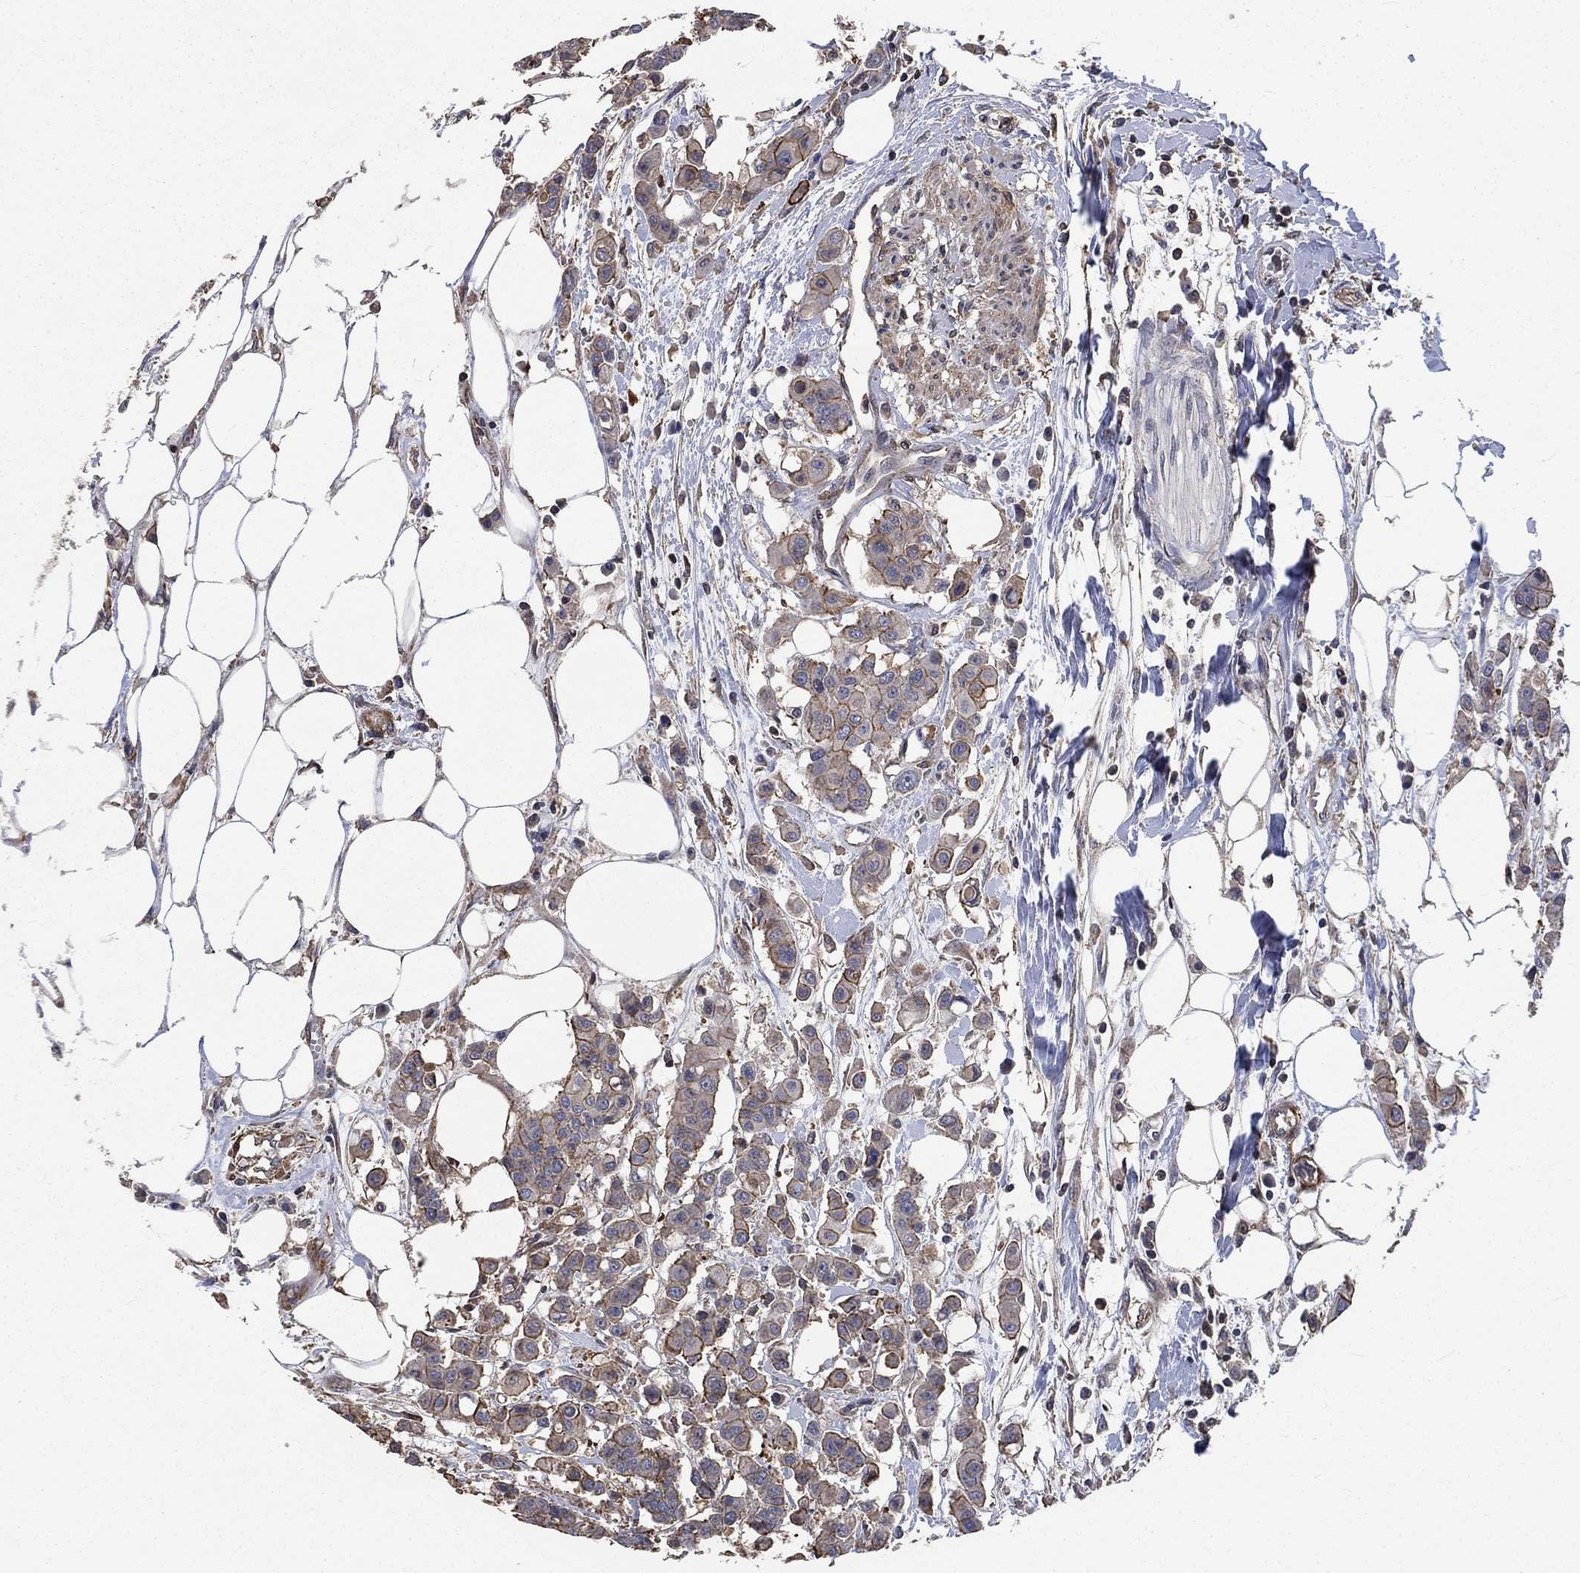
{"staining": {"intensity": "moderate", "quantity": "<25%", "location": "cytoplasmic/membranous"}, "tissue": "carcinoid", "cell_type": "Tumor cells", "image_type": "cancer", "snomed": [{"axis": "morphology", "description": "Carcinoid, malignant, NOS"}, {"axis": "topography", "description": "Colon"}], "caption": "Carcinoid tissue exhibits moderate cytoplasmic/membranous staining in approximately <25% of tumor cells, visualized by immunohistochemistry.", "gene": "PDE3A", "patient": {"sex": "male", "age": 81}}